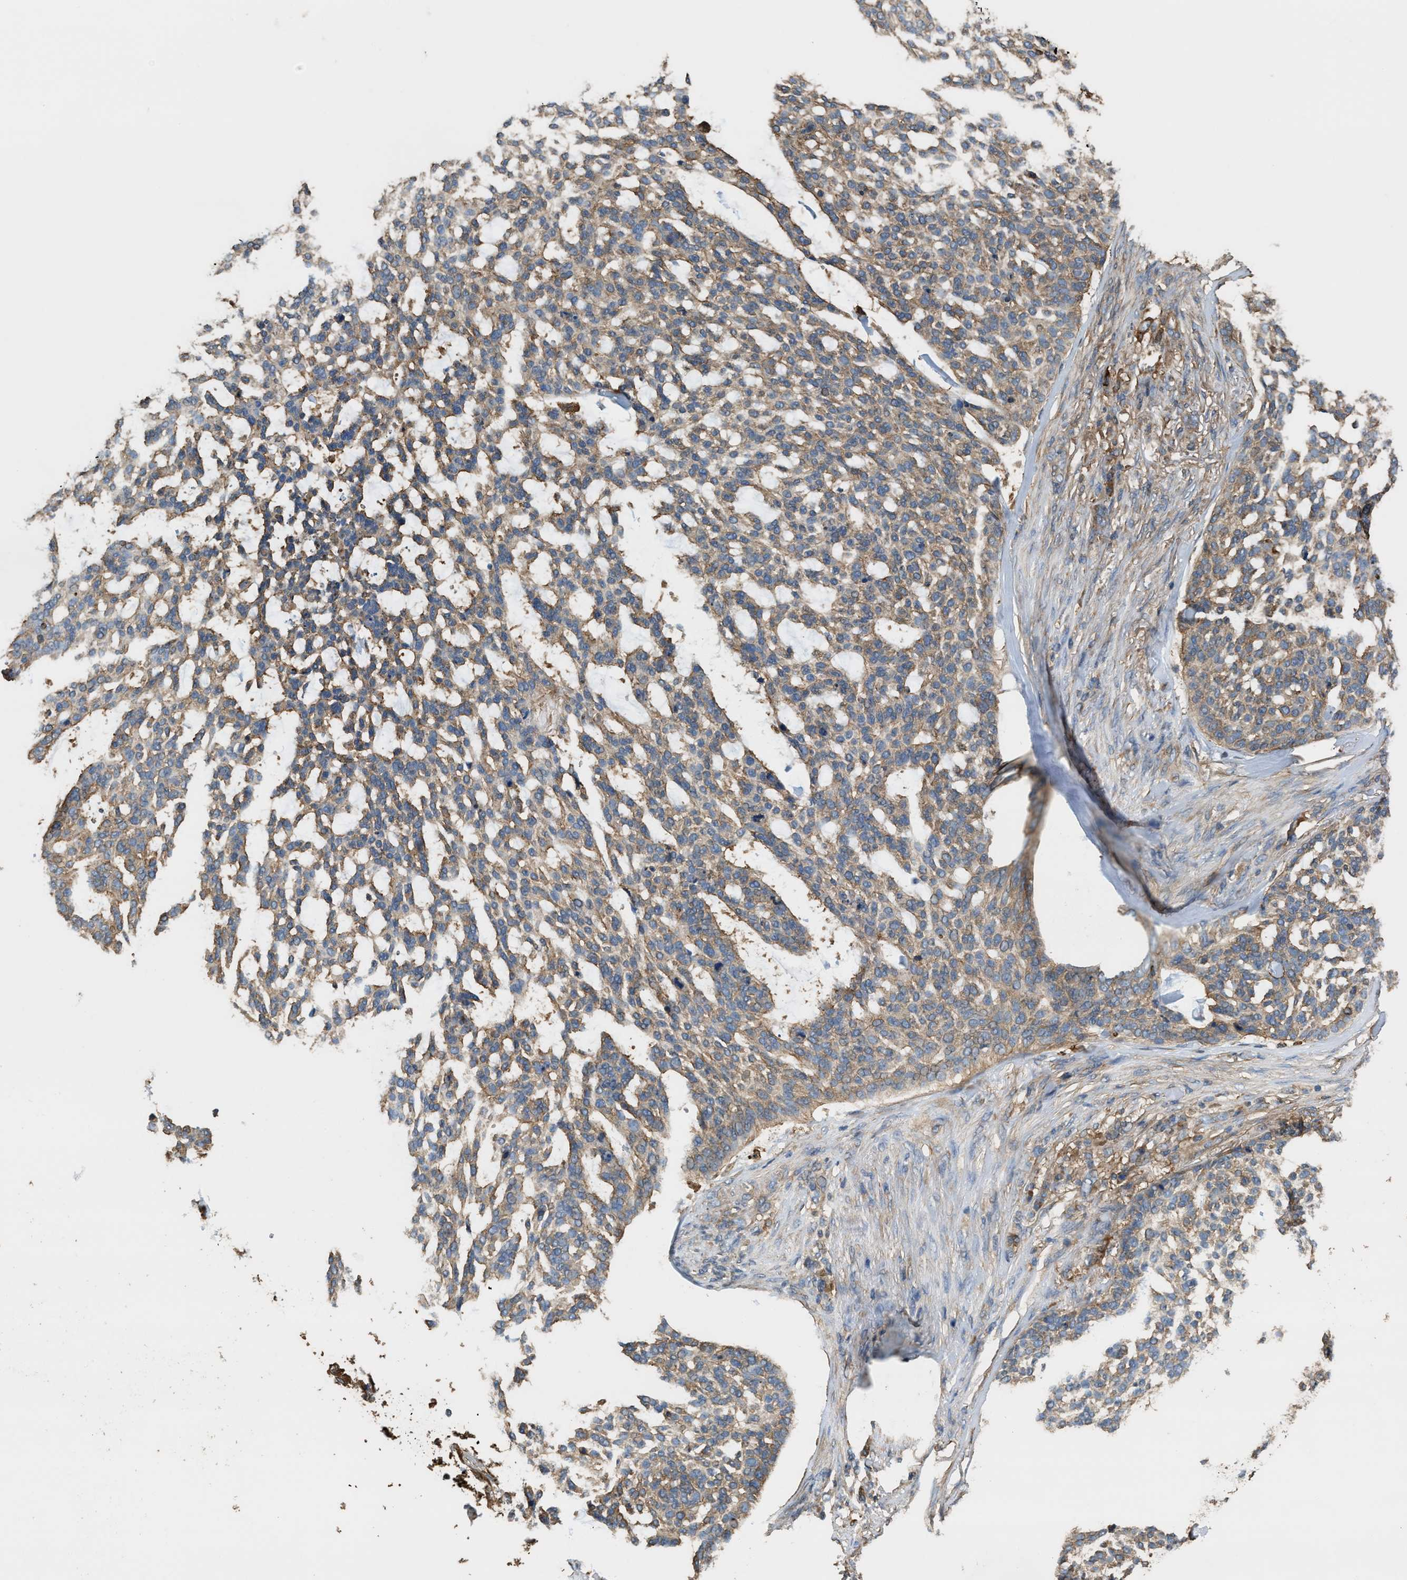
{"staining": {"intensity": "weak", "quantity": "25%-75%", "location": "cytoplasmic/membranous"}, "tissue": "skin cancer", "cell_type": "Tumor cells", "image_type": "cancer", "snomed": [{"axis": "morphology", "description": "Basal cell carcinoma"}, {"axis": "topography", "description": "Skin"}], "caption": "Skin cancer was stained to show a protein in brown. There is low levels of weak cytoplasmic/membranous positivity in approximately 25%-75% of tumor cells. (IHC, brightfield microscopy, high magnification).", "gene": "ATIC", "patient": {"sex": "female", "age": 64}}